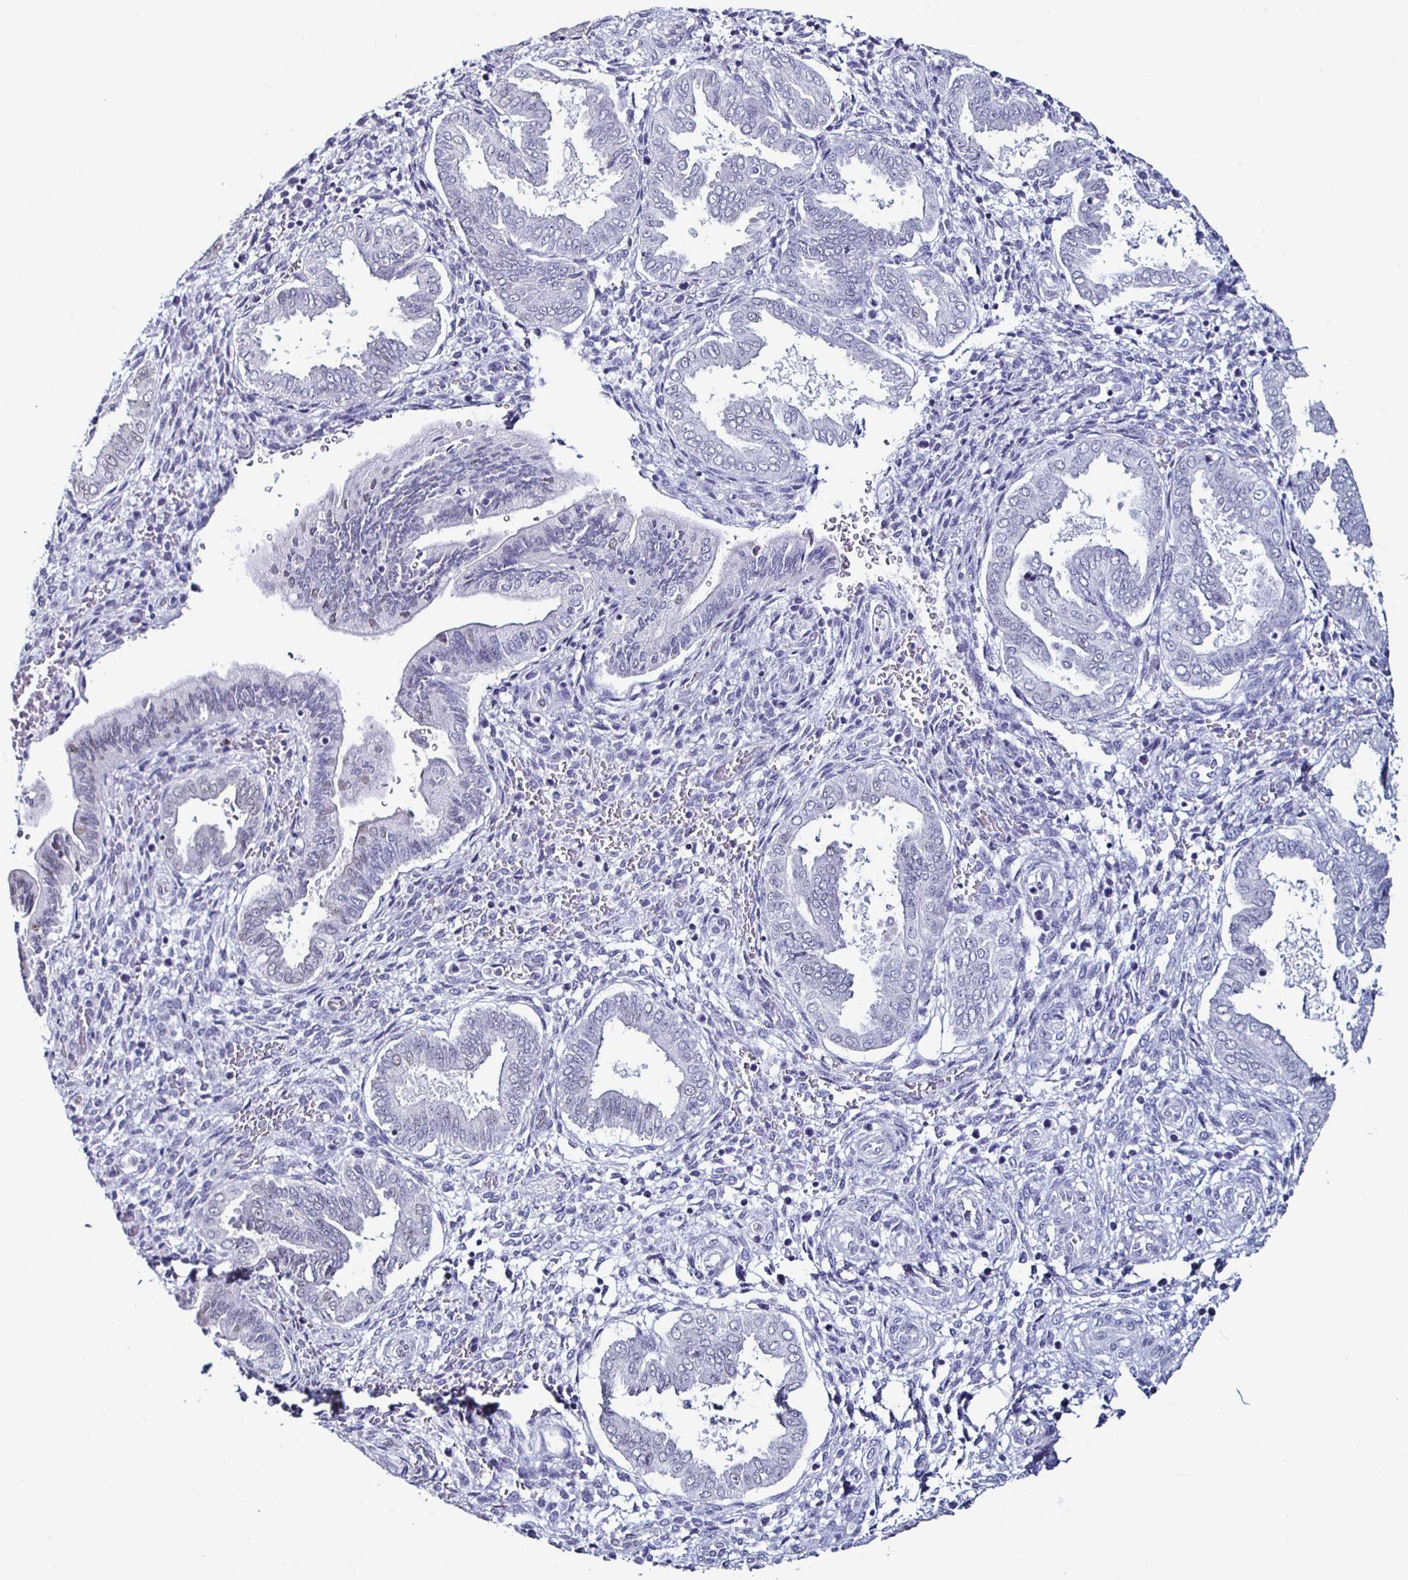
{"staining": {"intensity": "moderate", "quantity": "25%-75%", "location": "nuclear"}, "tissue": "endometrium", "cell_type": "Cells in endometrial stroma", "image_type": "normal", "snomed": [{"axis": "morphology", "description": "Normal tissue, NOS"}, {"axis": "topography", "description": "Endometrium"}], "caption": "This photomicrograph shows unremarkable endometrium stained with immunohistochemistry (IHC) to label a protein in brown. The nuclear of cells in endometrial stroma show moderate positivity for the protein. Nuclei are counter-stained blue.", "gene": "DDX39B", "patient": {"sex": "female", "age": 24}}